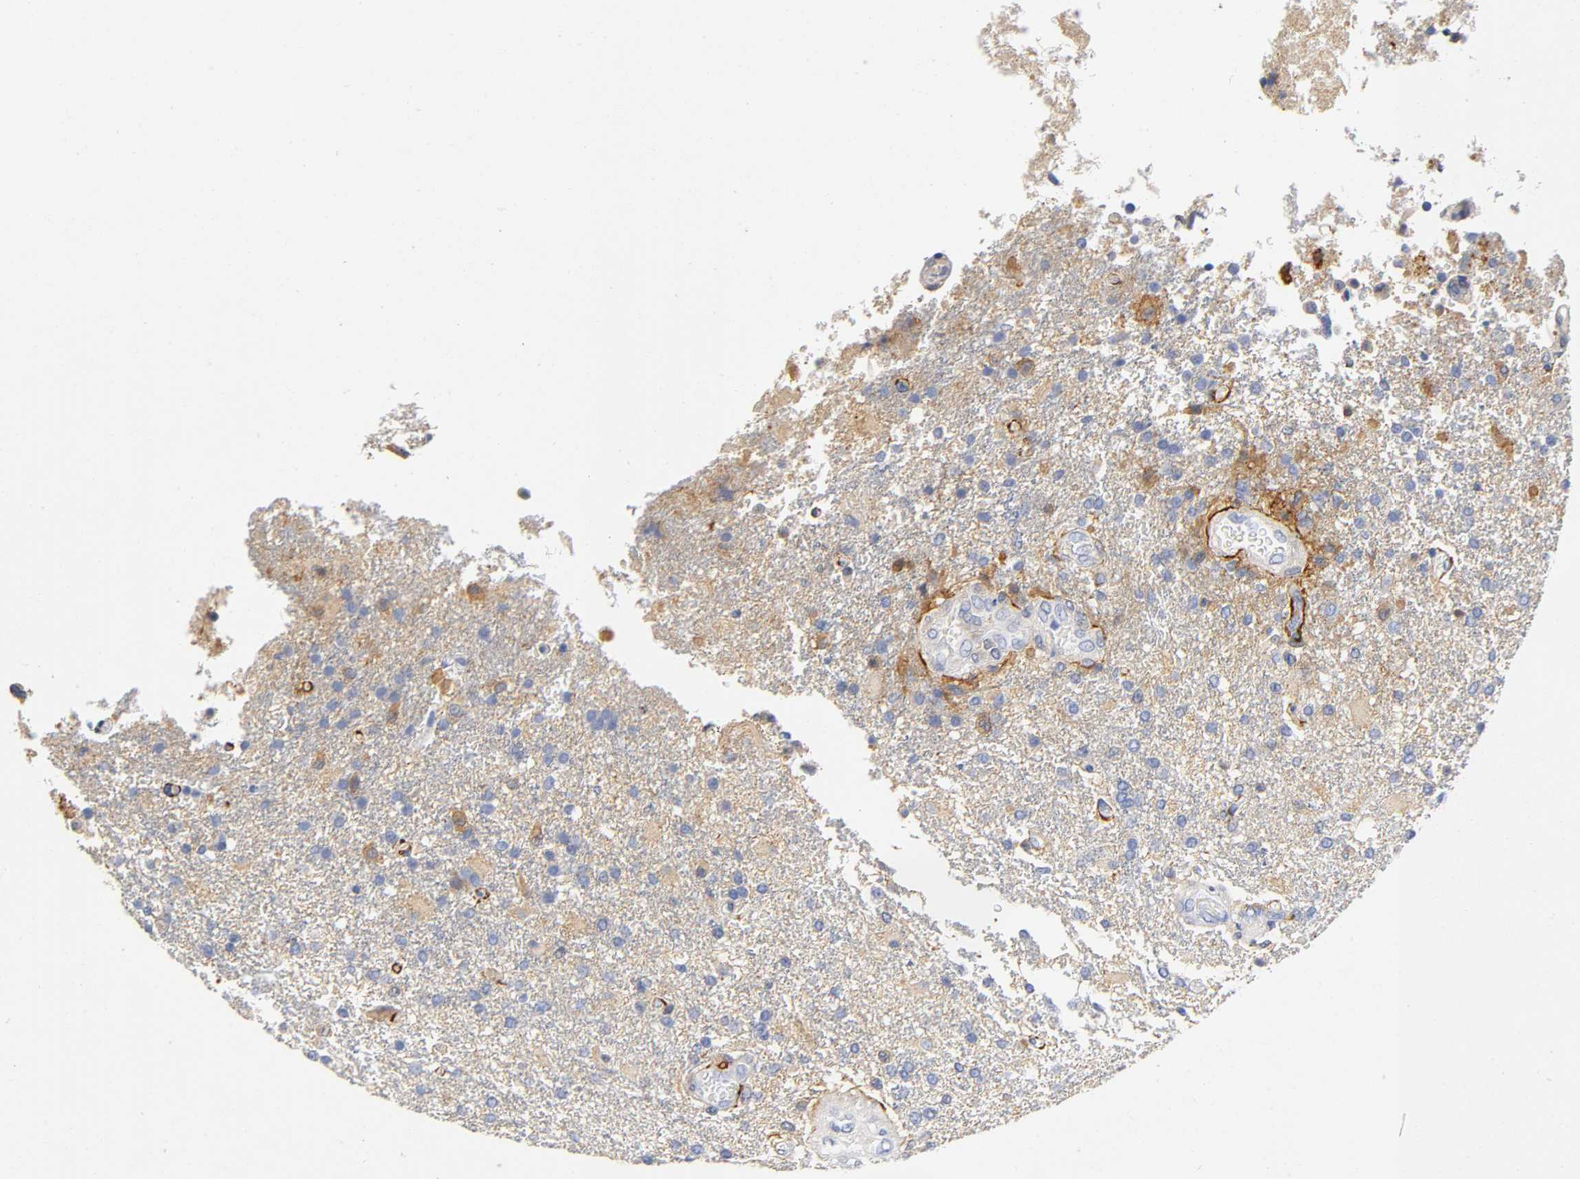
{"staining": {"intensity": "moderate", "quantity": ">75%", "location": "cytoplasmic/membranous"}, "tissue": "glioma", "cell_type": "Tumor cells", "image_type": "cancer", "snomed": [{"axis": "morphology", "description": "Glioma, malignant, High grade"}, {"axis": "topography", "description": "Cerebral cortex"}], "caption": "Human glioma stained for a protein (brown) exhibits moderate cytoplasmic/membranous positive positivity in approximately >75% of tumor cells.", "gene": "TNC", "patient": {"sex": "male", "age": 79}}